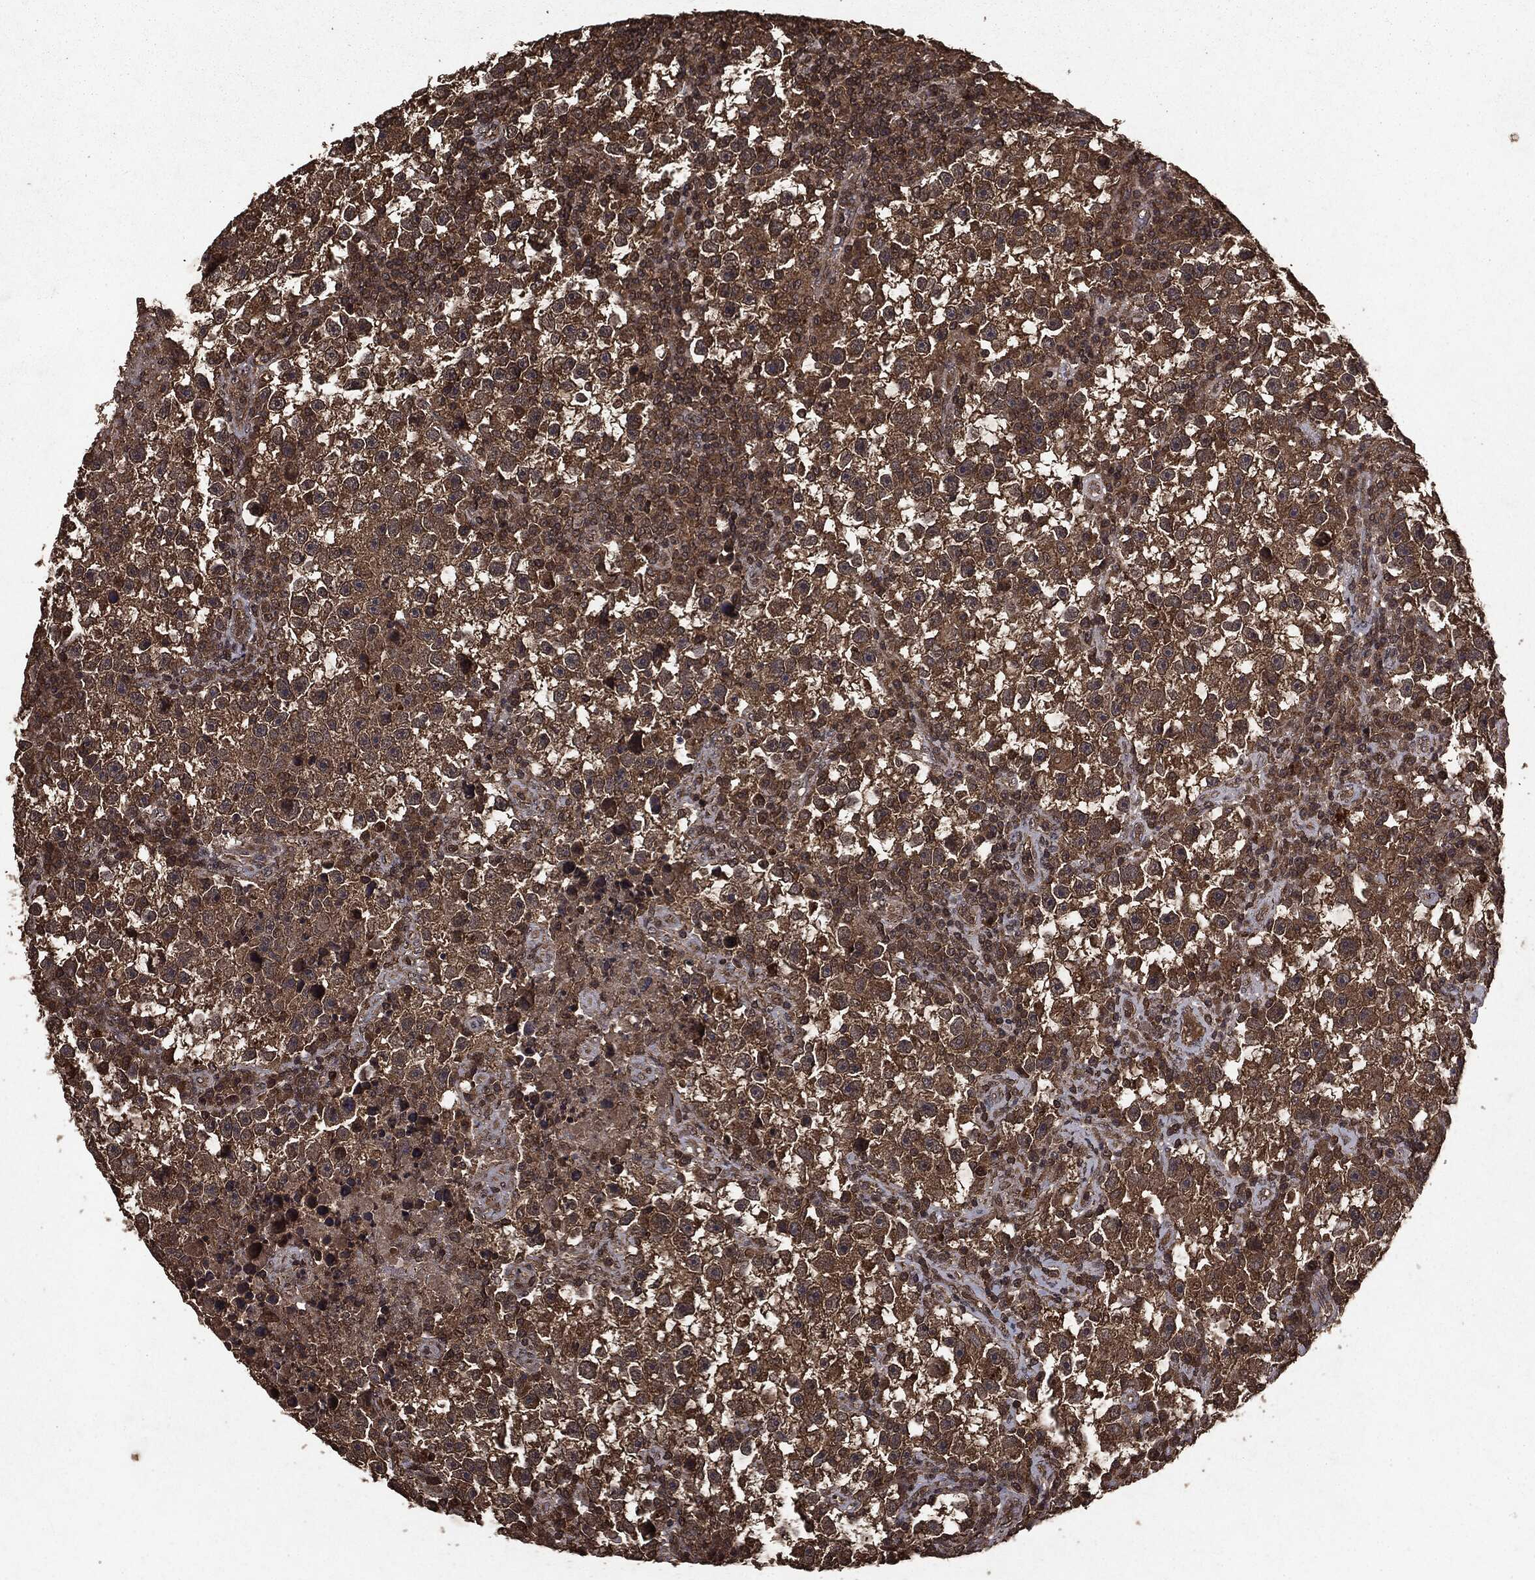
{"staining": {"intensity": "moderate", "quantity": ">75%", "location": "cytoplasmic/membranous"}, "tissue": "testis cancer", "cell_type": "Tumor cells", "image_type": "cancer", "snomed": [{"axis": "morphology", "description": "Seminoma, NOS"}, {"axis": "topography", "description": "Testis"}], "caption": "Immunohistochemical staining of human testis cancer (seminoma) displays medium levels of moderate cytoplasmic/membranous positivity in approximately >75% of tumor cells.", "gene": "NME1", "patient": {"sex": "male", "age": 47}}